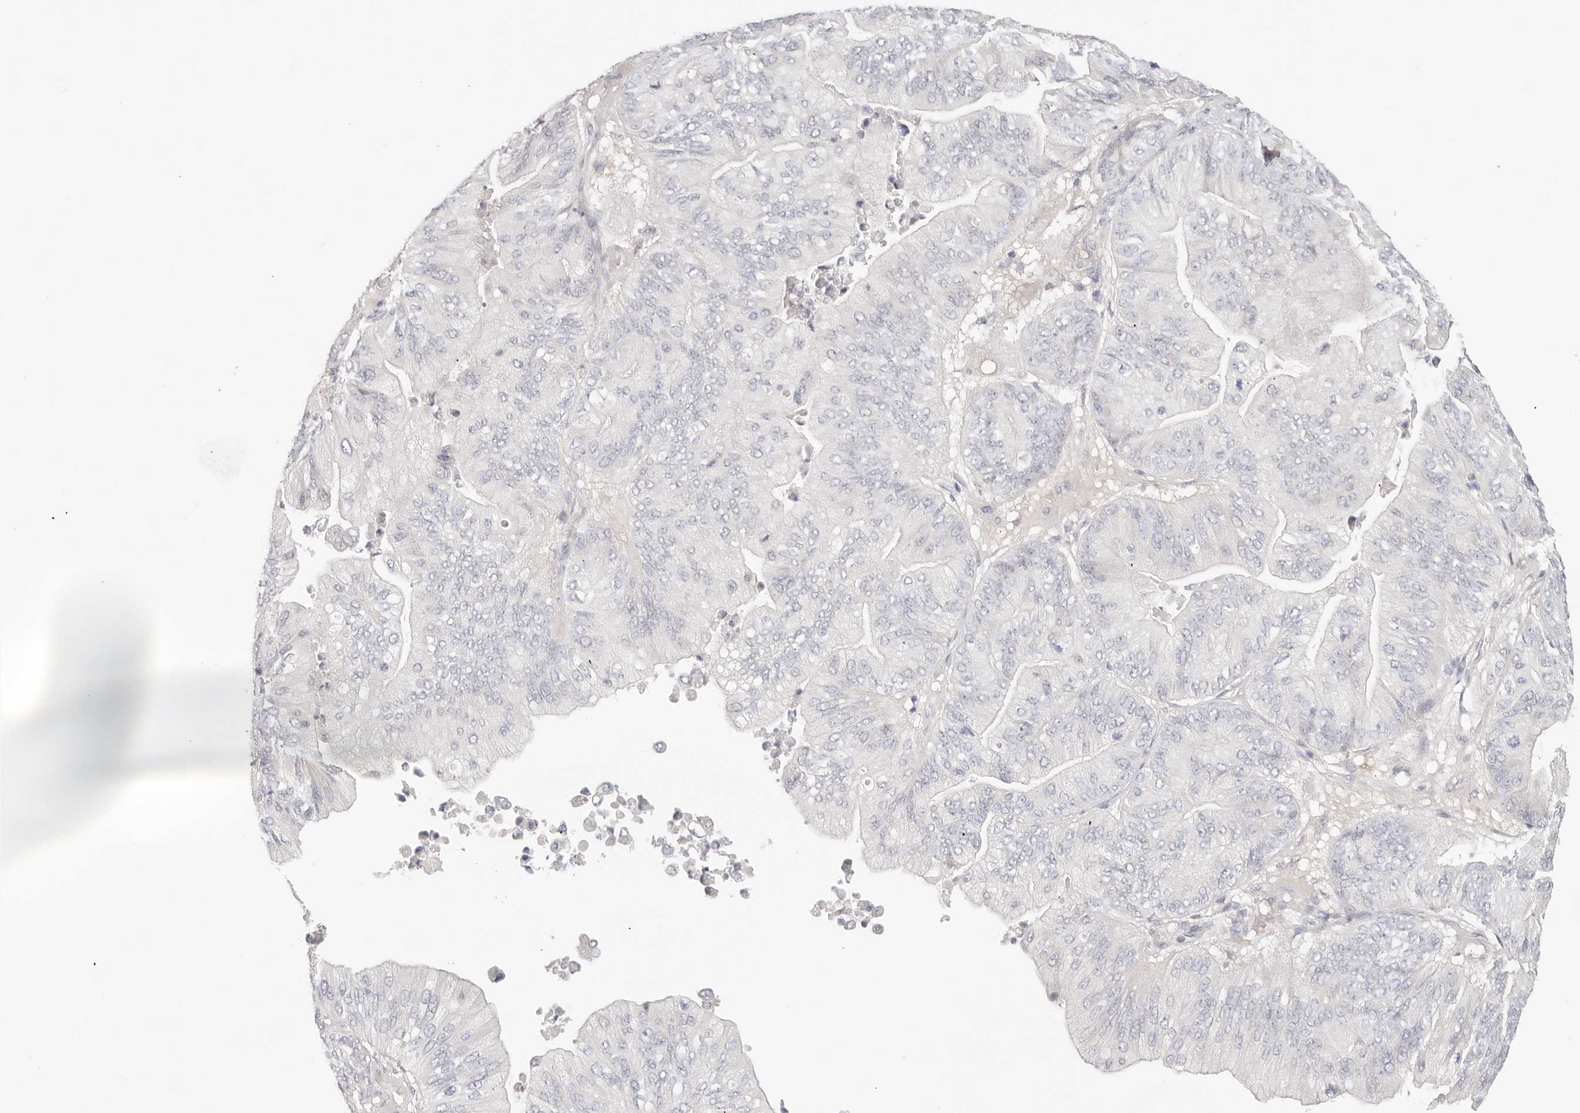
{"staining": {"intensity": "moderate", "quantity": "<25%", "location": "cytoplasmic/membranous"}, "tissue": "ovarian cancer", "cell_type": "Tumor cells", "image_type": "cancer", "snomed": [{"axis": "morphology", "description": "Cystadenocarcinoma, mucinous, NOS"}, {"axis": "topography", "description": "Ovary"}], "caption": "Ovarian mucinous cystadenocarcinoma stained for a protein demonstrates moderate cytoplasmic/membranous positivity in tumor cells.", "gene": "SPHK1", "patient": {"sex": "female", "age": 61}}